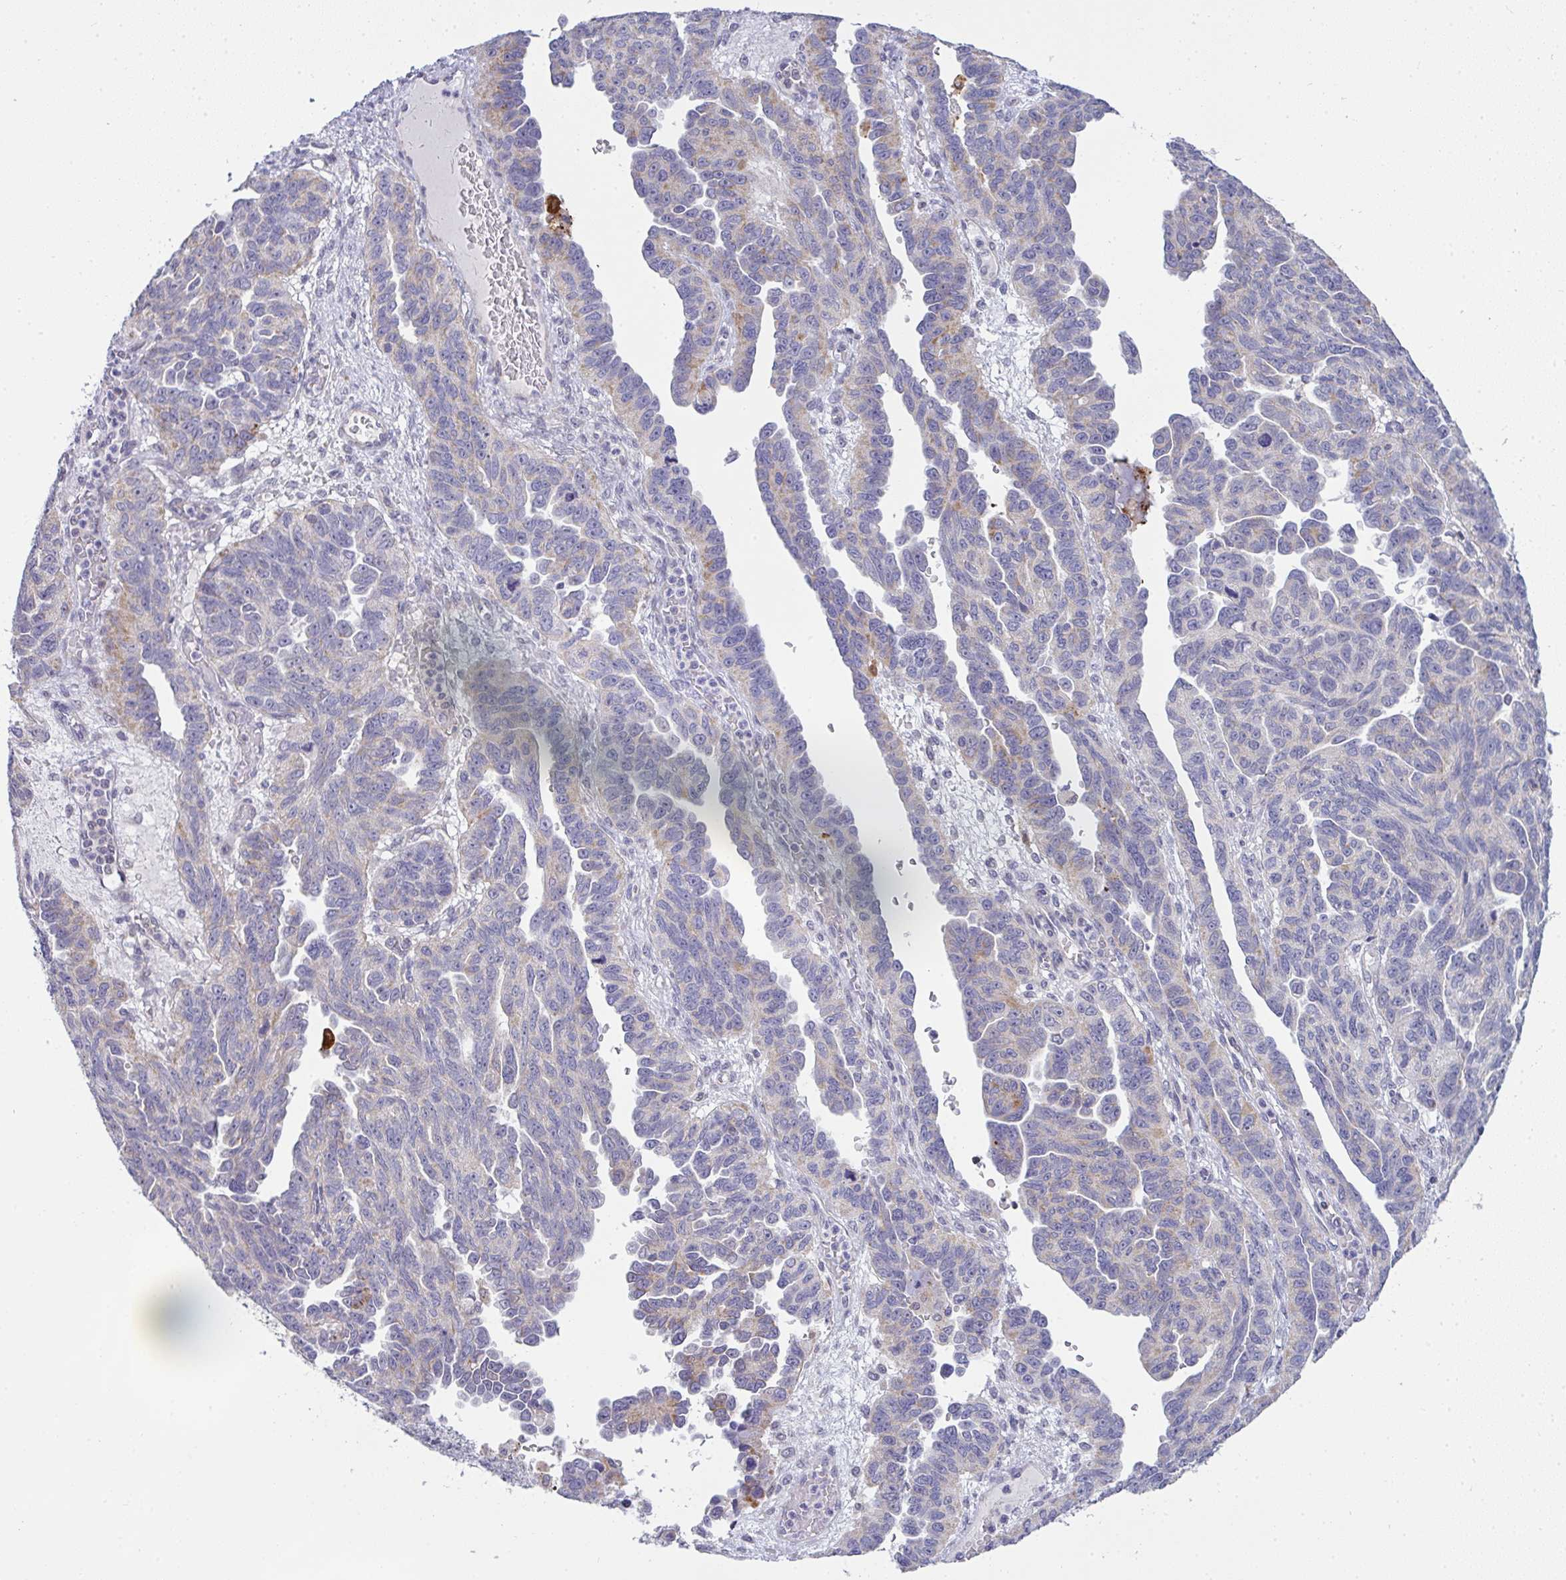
{"staining": {"intensity": "moderate", "quantity": "25%-75%", "location": "cytoplasmic/membranous"}, "tissue": "ovarian cancer", "cell_type": "Tumor cells", "image_type": "cancer", "snomed": [{"axis": "morphology", "description": "Cystadenocarcinoma, serous, NOS"}, {"axis": "topography", "description": "Ovary"}], "caption": "A micrograph showing moderate cytoplasmic/membranous staining in about 25%-75% of tumor cells in serous cystadenocarcinoma (ovarian), as visualized by brown immunohistochemical staining.", "gene": "SRRM4", "patient": {"sex": "female", "age": 64}}